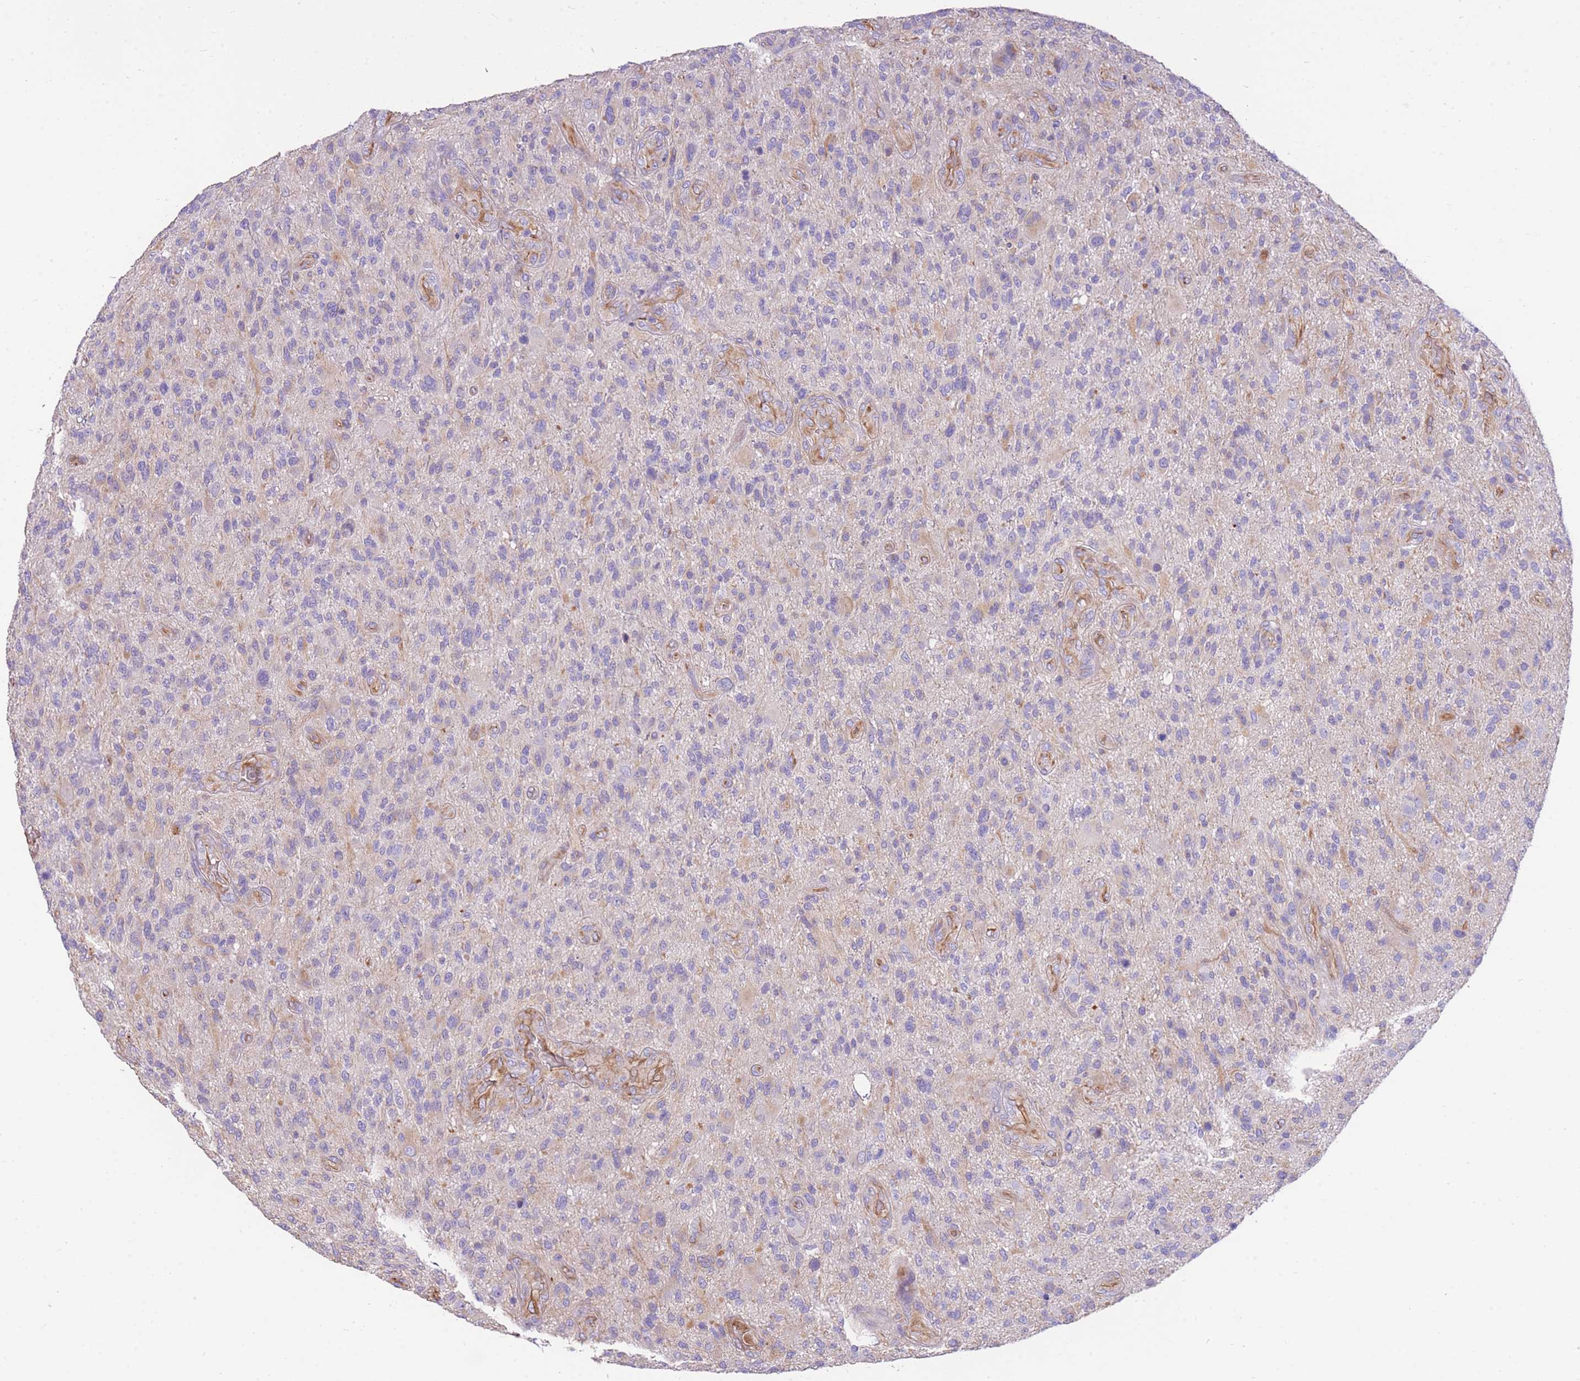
{"staining": {"intensity": "weak", "quantity": "25%-75%", "location": "cytoplasmic/membranous"}, "tissue": "glioma", "cell_type": "Tumor cells", "image_type": "cancer", "snomed": [{"axis": "morphology", "description": "Glioma, malignant, High grade"}, {"axis": "topography", "description": "Brain"}], "caption": "Protein staining by immunohistochemistry displays weak cytoplasmic/membranous staining in approximately 25%-75% of tumor cells in glioma.", "gene": "ANKRD53", "patient": {"sex": "male", "age": 47}}